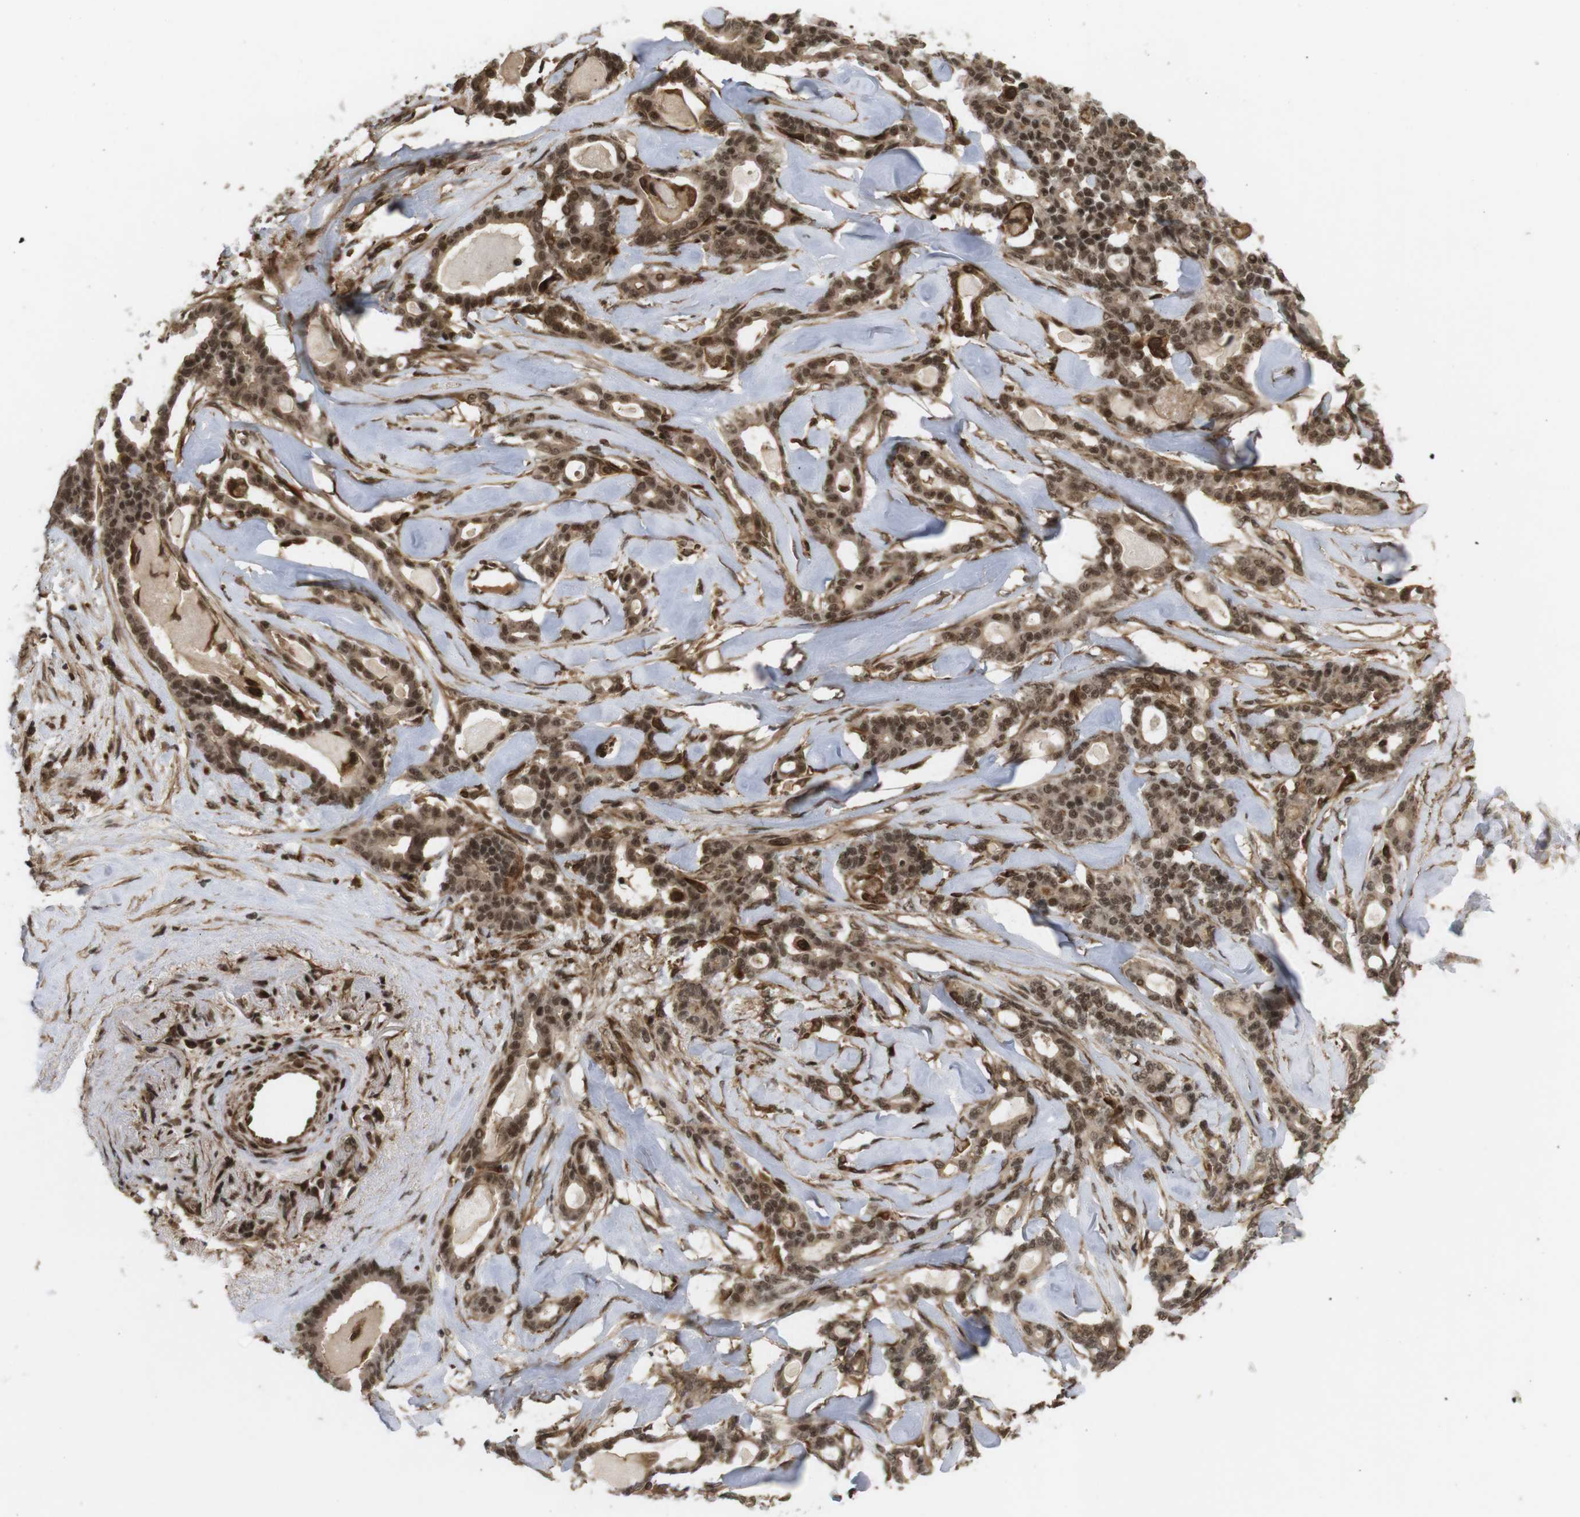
{"staining": {"intensity": "moderate", "quantity": ">75%", "location": "cytoplasmic/membranous,nuclear"}, "tissue": "pancreatic cancer", "cell_type": "Tumor cells", "image_type": "cancer", "snomed": [{"axis": "morphology", "description": "Adenocarcinoma, NOS"}, {"axis": "topography", "description": "Pancreas"}], "caption": "Immunohistochemistry (IHC) (DAB (3,3'-diaminobenzidine)) staining of adenocarcinoma (pancreatic) reveals moderate cytoplasmic/membranous and nuclear protein expression in about >75% of tumor cells.", "gene": "SP2", "patient": {"sex": "male", "age": 63}}